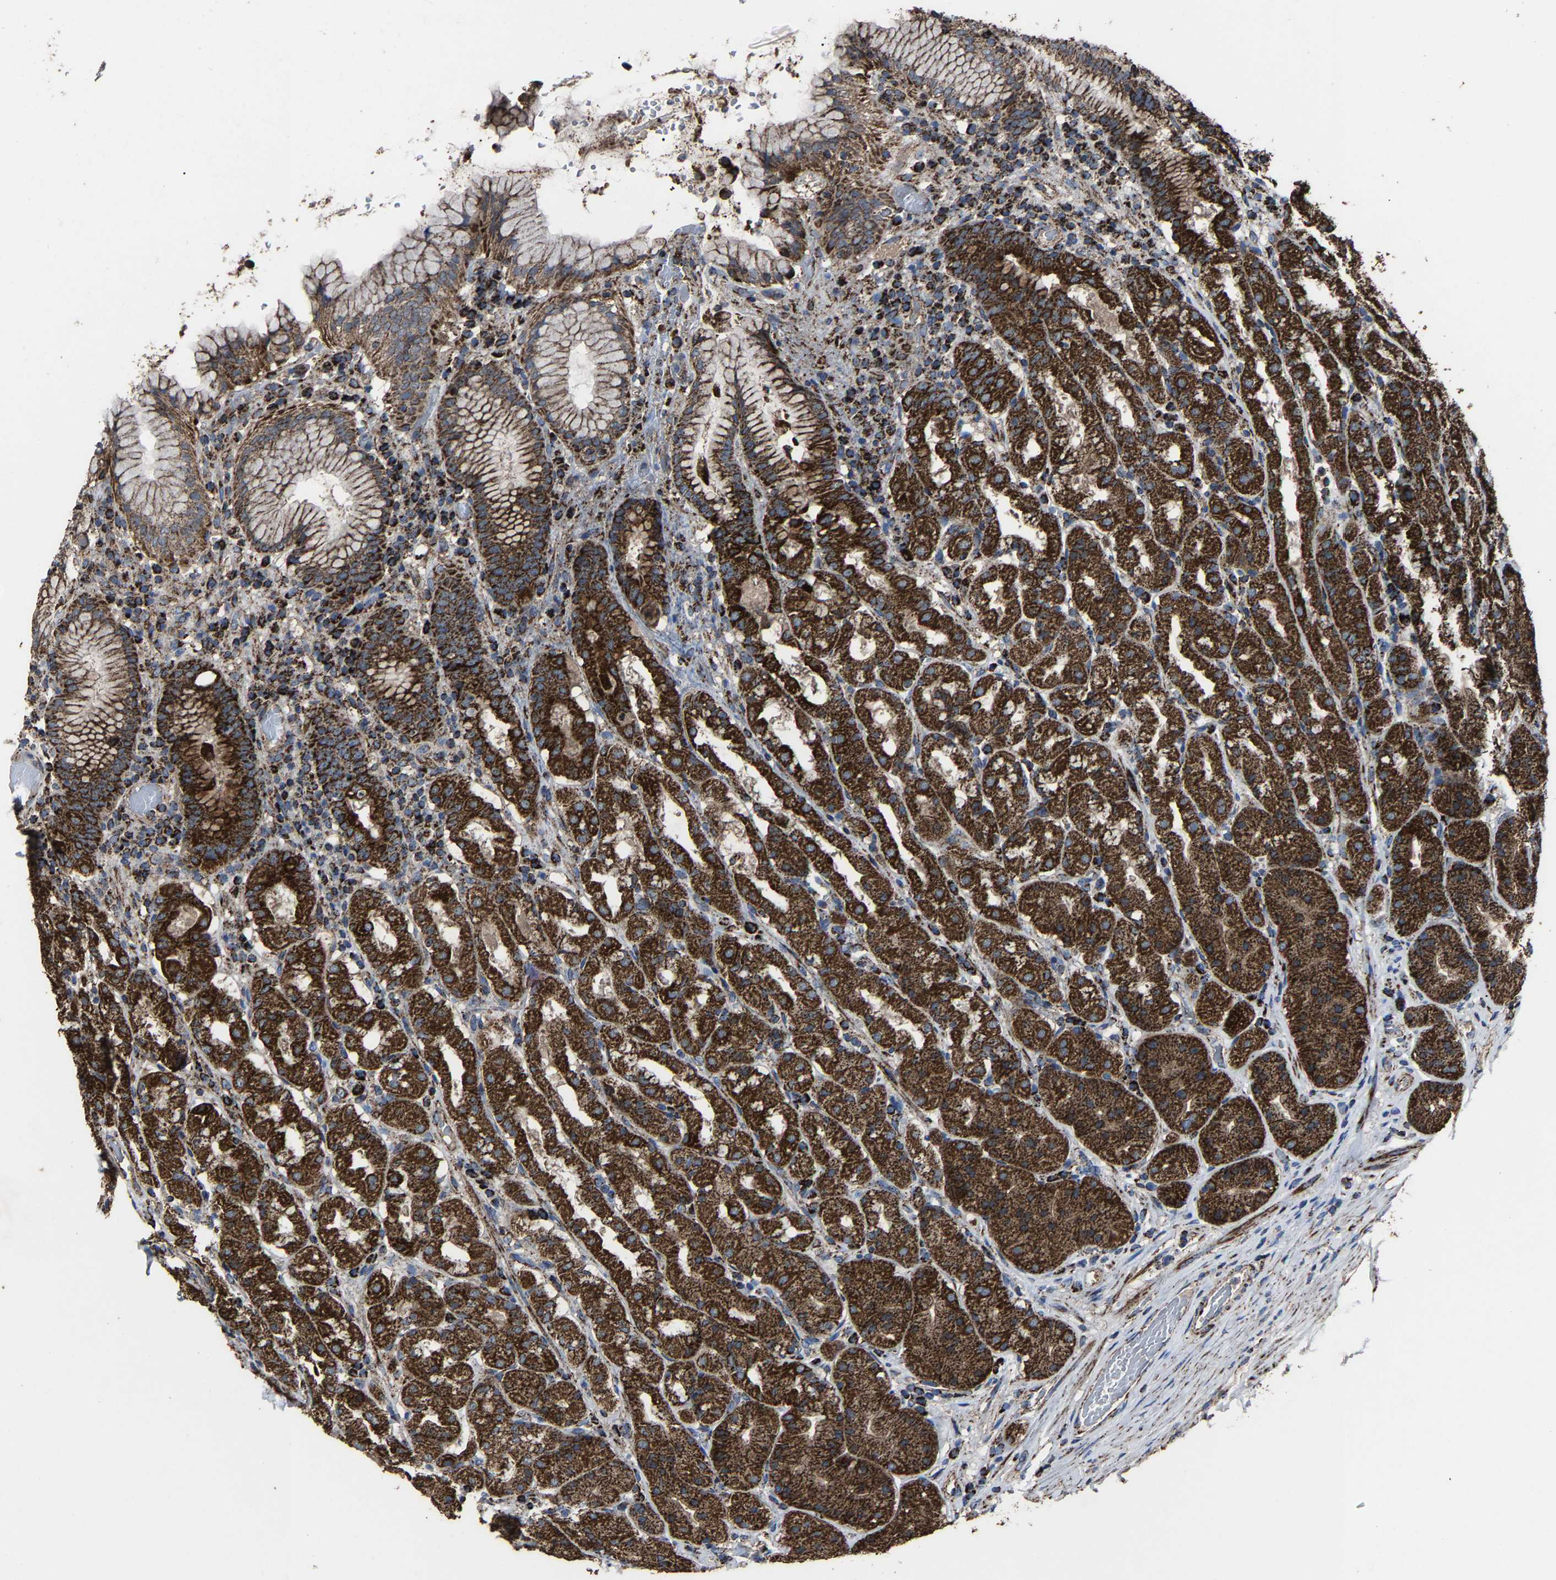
{"staining": {"intensity": "strong", "quantity": ">75%", "location": "cytoplasmic/membranous"}, "tissue": "stomach", "cell_type": "Glandular cells", "image_type": "normal", "snomed": [{"axis": "morphology", "description": "Normal tissue, NOS"}, {"axis": "topography", "description": "Stomach"}, {"axis": "topography", "description": "Stomach, lower"}], "caption": "Benign stomach displays strong cytoplasmic/membranous positivity in about >75% of glandular cells.", "gene": "NDUFV3", "patient": {"sex": "female", "age": 56}}